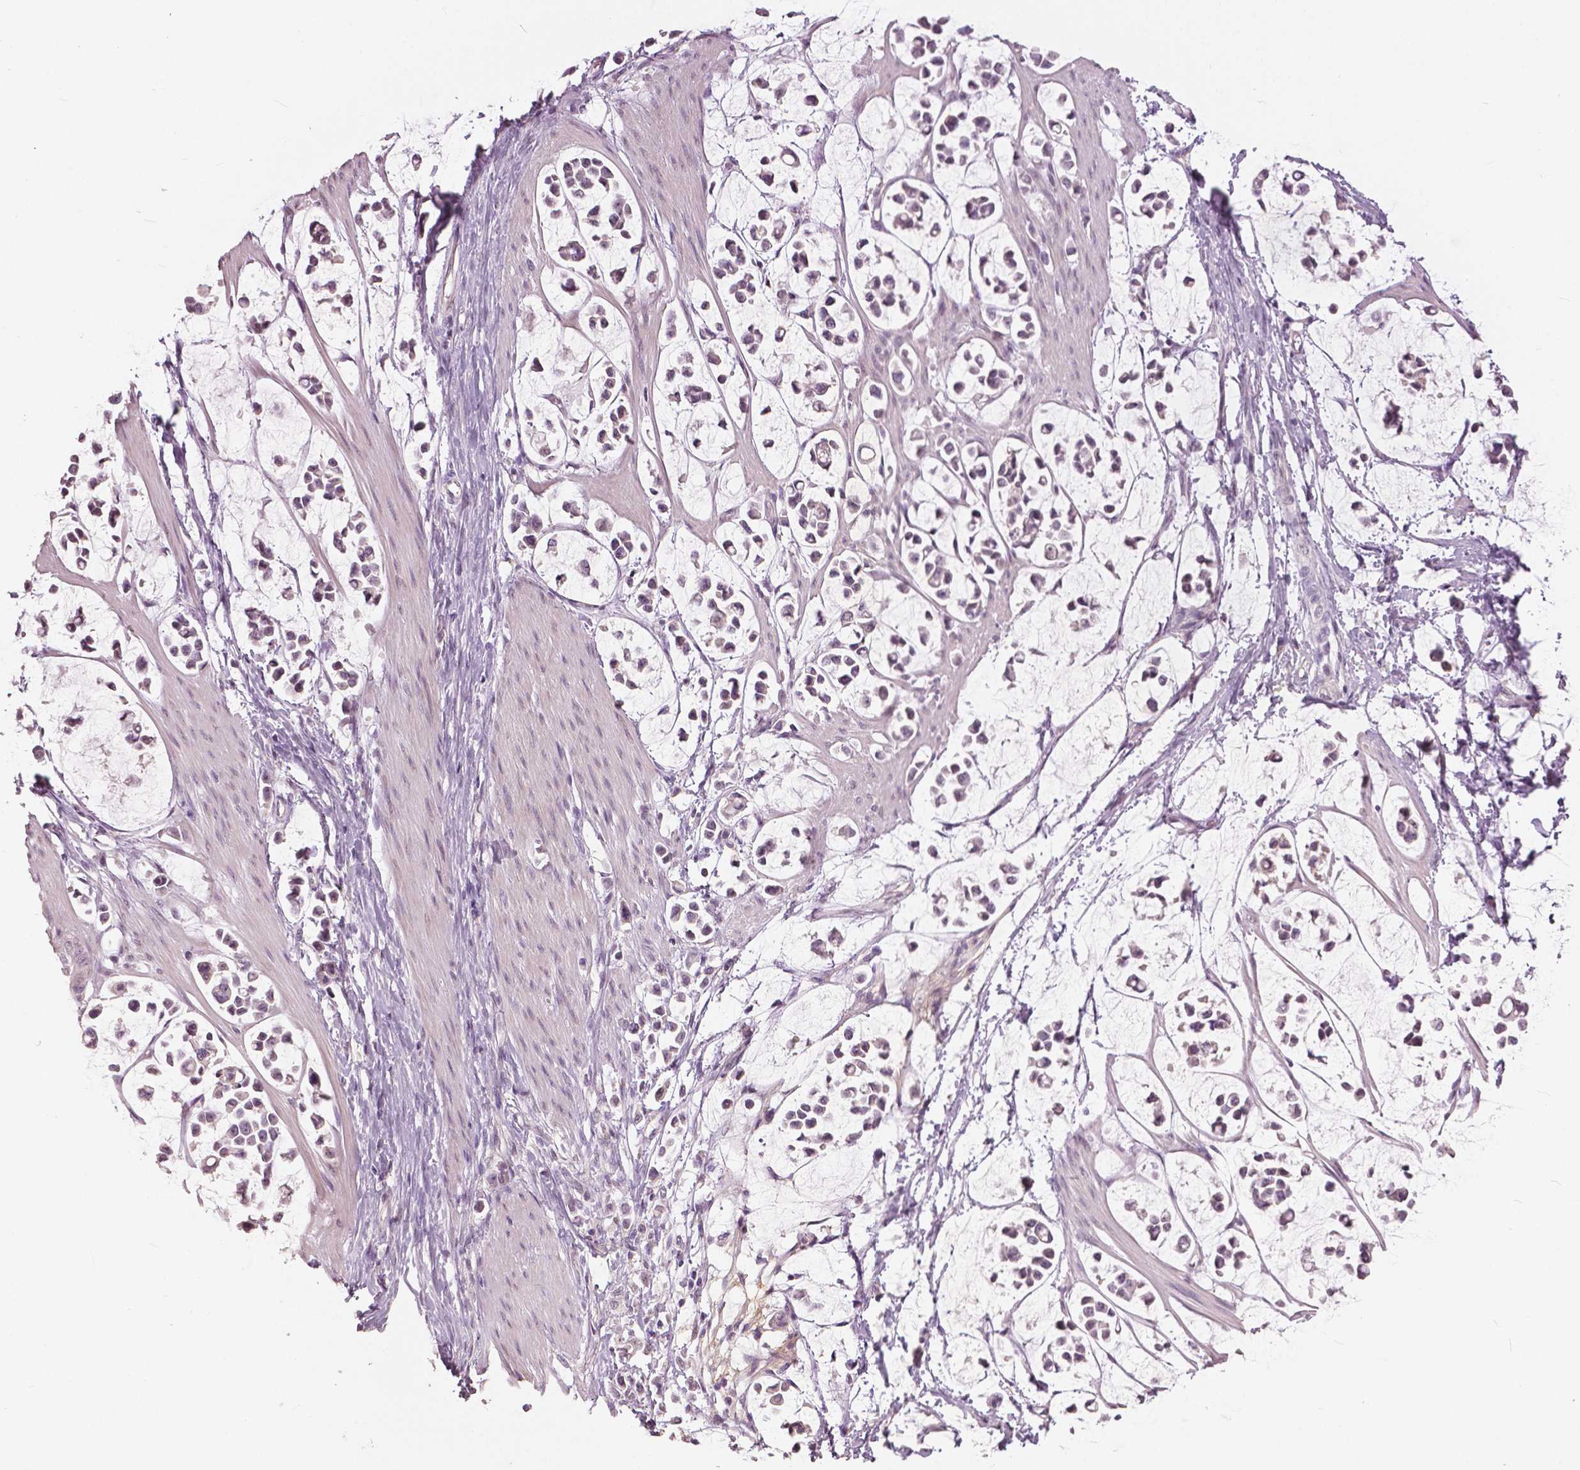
{"staining": {"intensity": "negative", "quantity": "none", "location": "none"}, "tissue": "stomach cancer", "cell_type": "Tumor cells", "image_type": "cancer", "snomed": [{"axis": "morphology", "description": "Adenocarcinoma, NOS"}, {"axis": "topography", "description": "Stomach"}], "caption": "This is an immunohistochemistry histopathology image of stomach cancer. There is no staining in tumor cells.", "gene": "NANOG", "patient": {"sex": "male", "age": 82}}